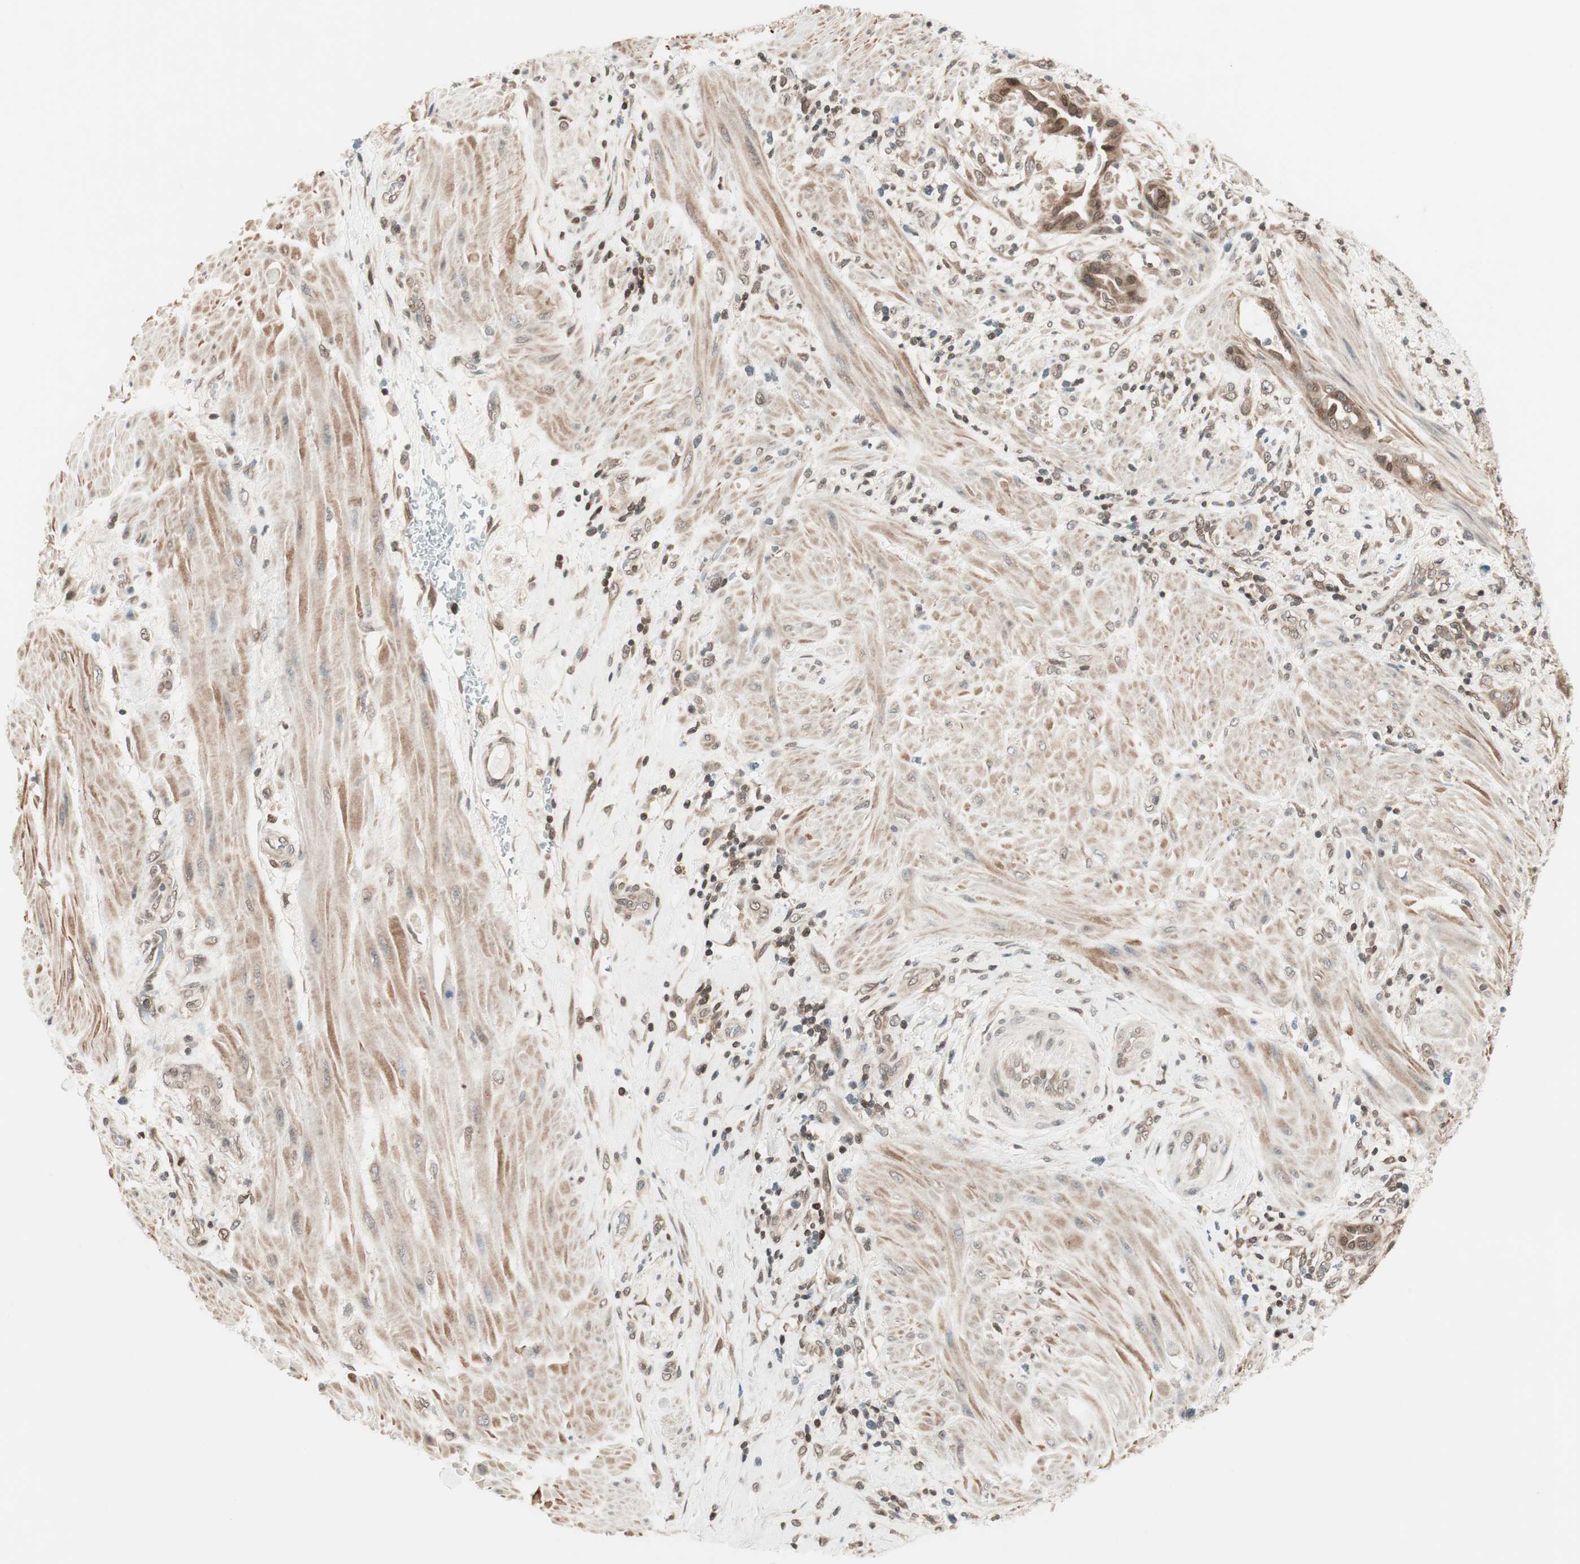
{"staining": {"intensity": "weak", "quantity": ">75%", "location": "cytoplasmic/membranous"}, "tissue": "pancreatic cancer", "cell_type": "Tumor cells", "image_type": "cancer", "snomed": [{"axis": "morphology", "description": "Adenocarcinoma, NOS"}, {"axis": "topography", "description": "Pancreas"}], "caption": "Brown immunohistochemical staining in human pancreatic cancer (adenocarcinoma) demonstrates weak cytoplasmic/membranous staining in about >75% of tumor cells.", "gene": "UBE2I", "patient": {"sex": "female", "age": 64}}